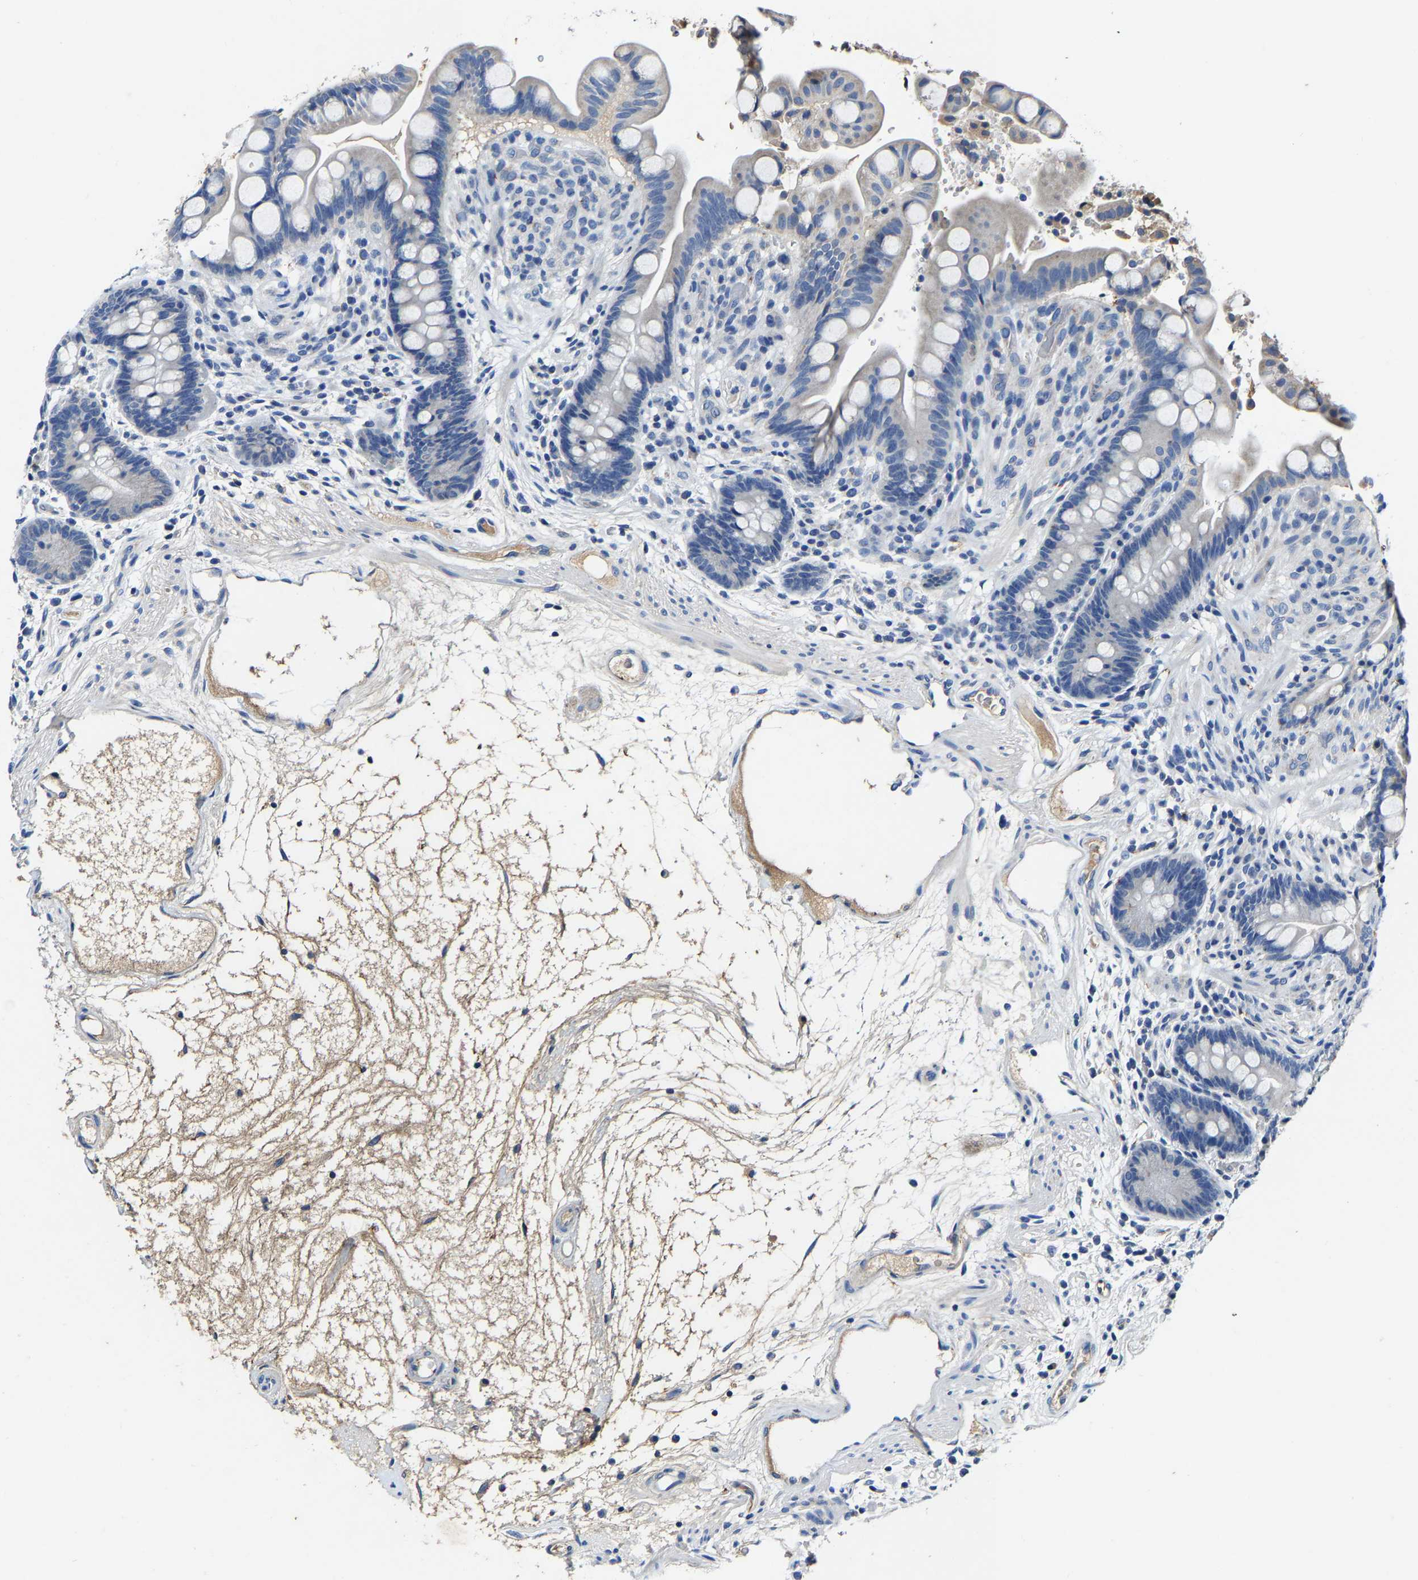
{"staining": {"intensity": "negative", "quantity": "none", "location": "none"}, "tissue": "colon", "cell_type": "Endothelial cells", "image_type": "normal", "snomed": [{"axis": "morphology", "description": "Normal tissue, NOS"}, {"axis": "topography", "description": "Colon"}], "caption": "Immunohistochemistry histopathology image of unremarkable human colon stained for a protein (brown), which demonstrates no positivity in endothelial cells.", "gene": "SLC25A25", "patient": {"sex": "male", "age": 73}}